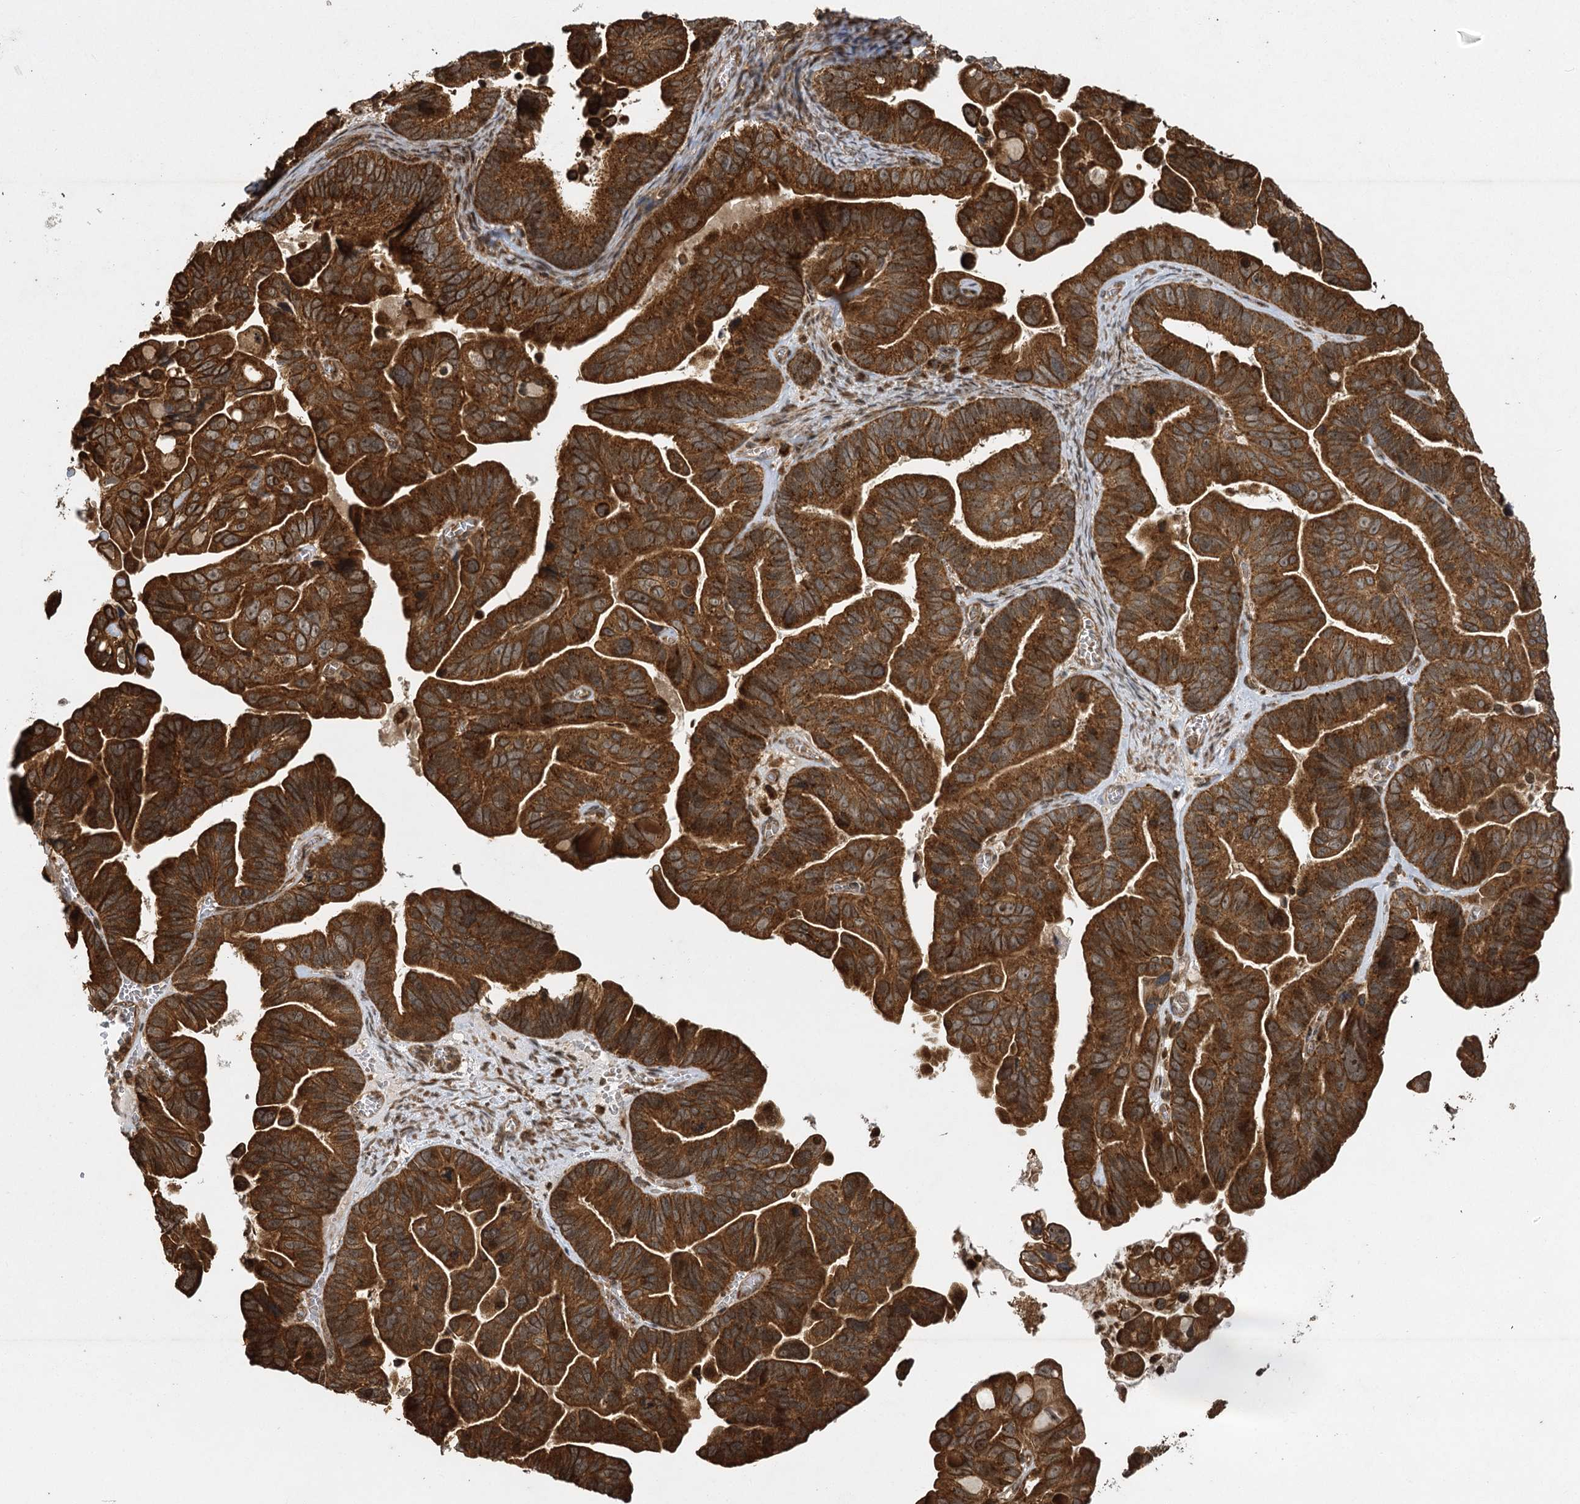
{"staining": {"intensity": "strong", "quantity": ">75%", "location": "cytoplasmic/membranous"}, "tissue": "ovarian cancer", "cell_type": "Tumor cells", "image_type": "cancer", "snomed": [{"axis": "morphology", "description": "Cystadenocarcinoma, serous, NOS"}, {"axis": "topography", "description": "Ovary"}], "caption": "Immunohistochemistry (IHC) (DAB (3,3'-diaminobenzidine)) staining of ovarian serous cystadenocarcinoma demonstrates strong cytoplasmic/membranous protein staining in approximately >75% of tumor cells. Immunohistochemistry (IHC) stains the protein in brown and the nuclei are stained blue.", "gene": "IL11RA", "patient": {"sex": "female", "age": 56}}